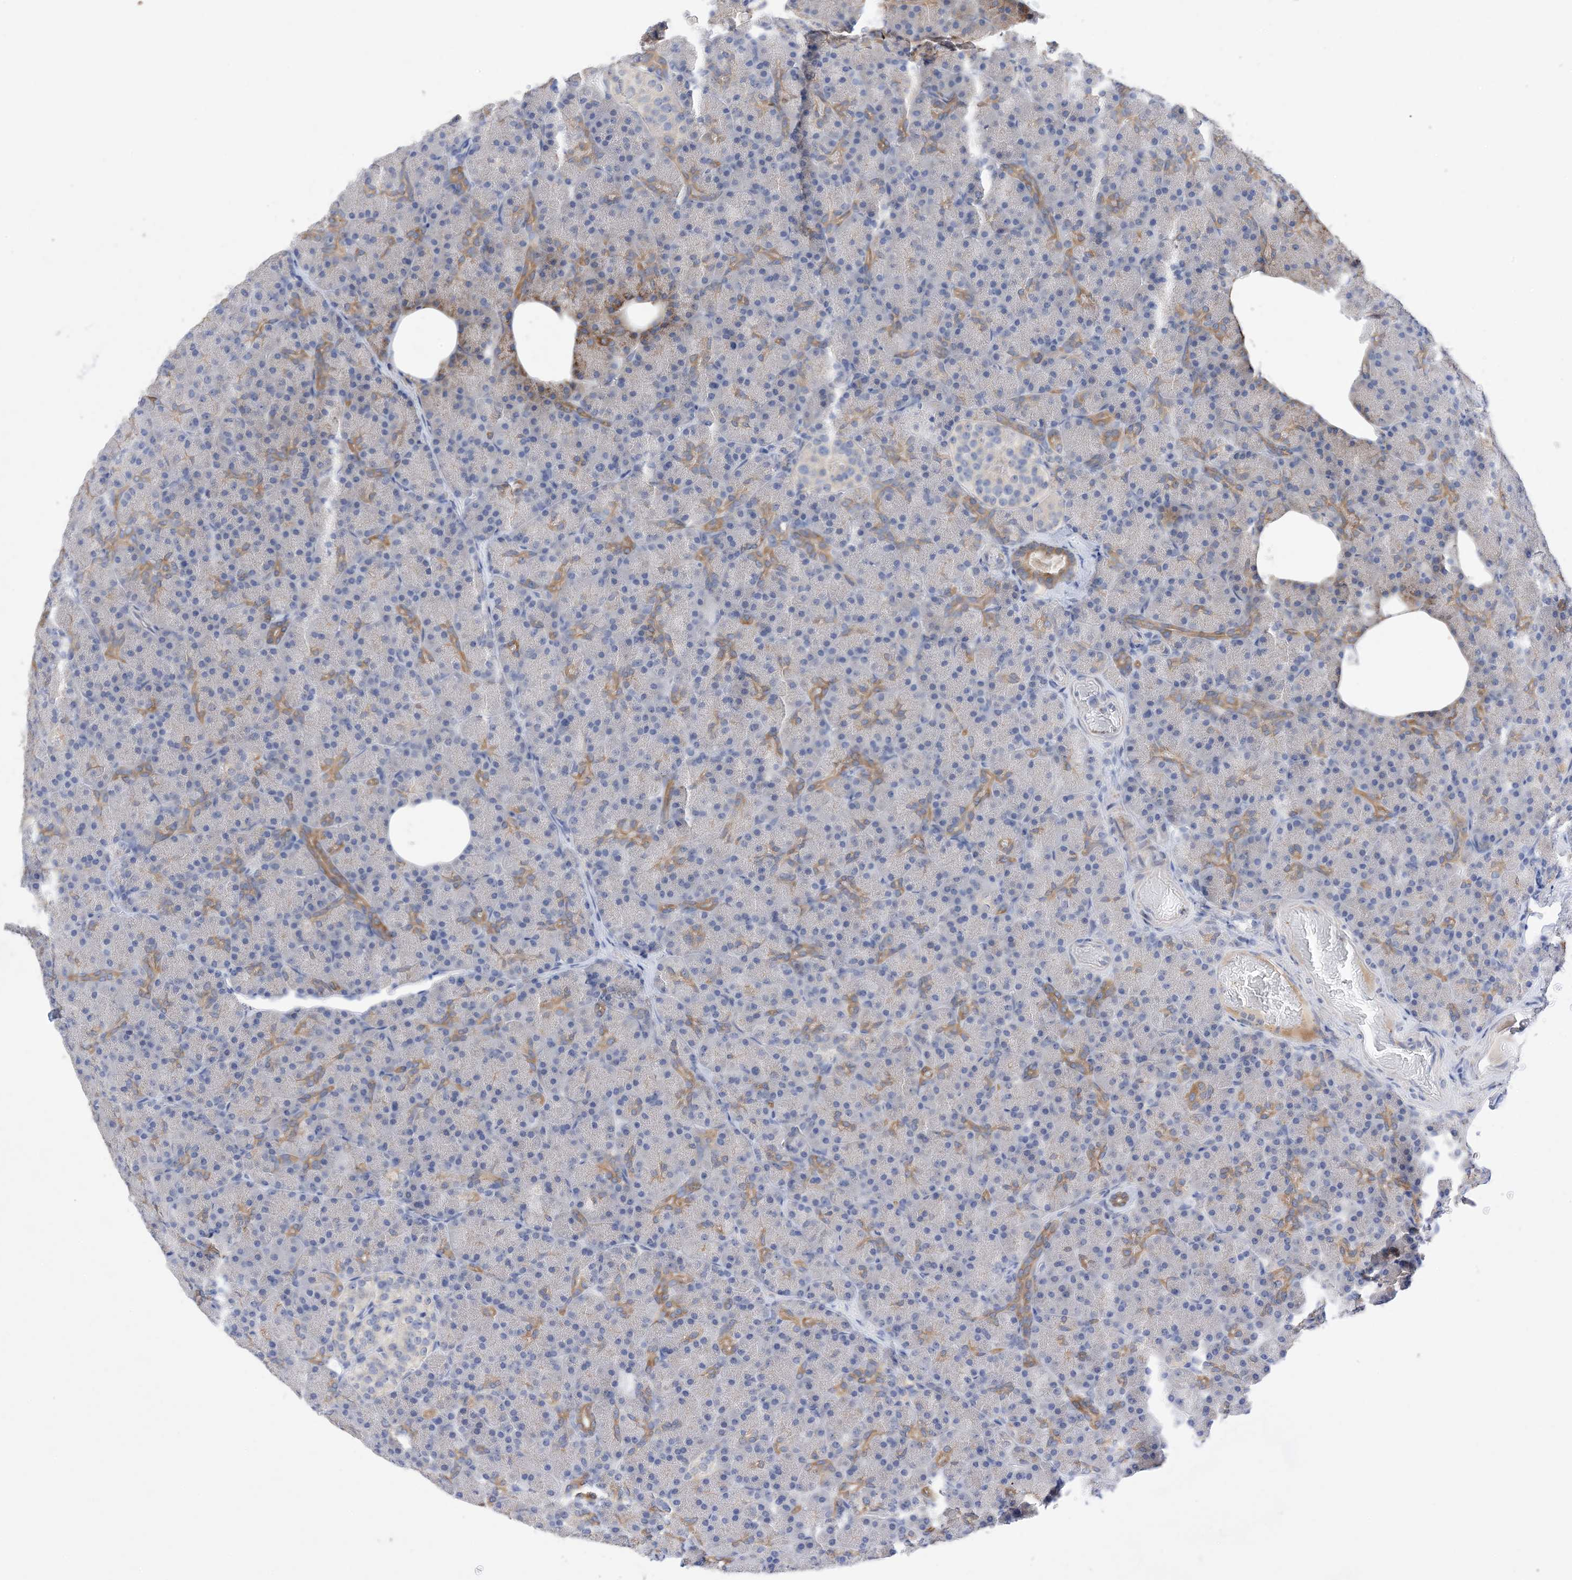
{"staining": {"intensity": "moderate", "quantity": "25%-75%", "location": "cytoplasmic/membranous"}, "tissue": "pancreas", "cell_type": "Exocrine glandular cells", "image_type": "normal", "snomed": [{"axis": "morphology", "description": "Normal tissue, NOS"}, {"axis": "topography", "description": "Pancreas"}], "caption": "Immunohistochemical staining of normal pancreas demonstrates moderate cytoplasmic/membranous protein staining in approximately 25%-75% of exocrine glandular cells.", "gene": "PLK4", "patient": {"sex": "female", "age": 43}}